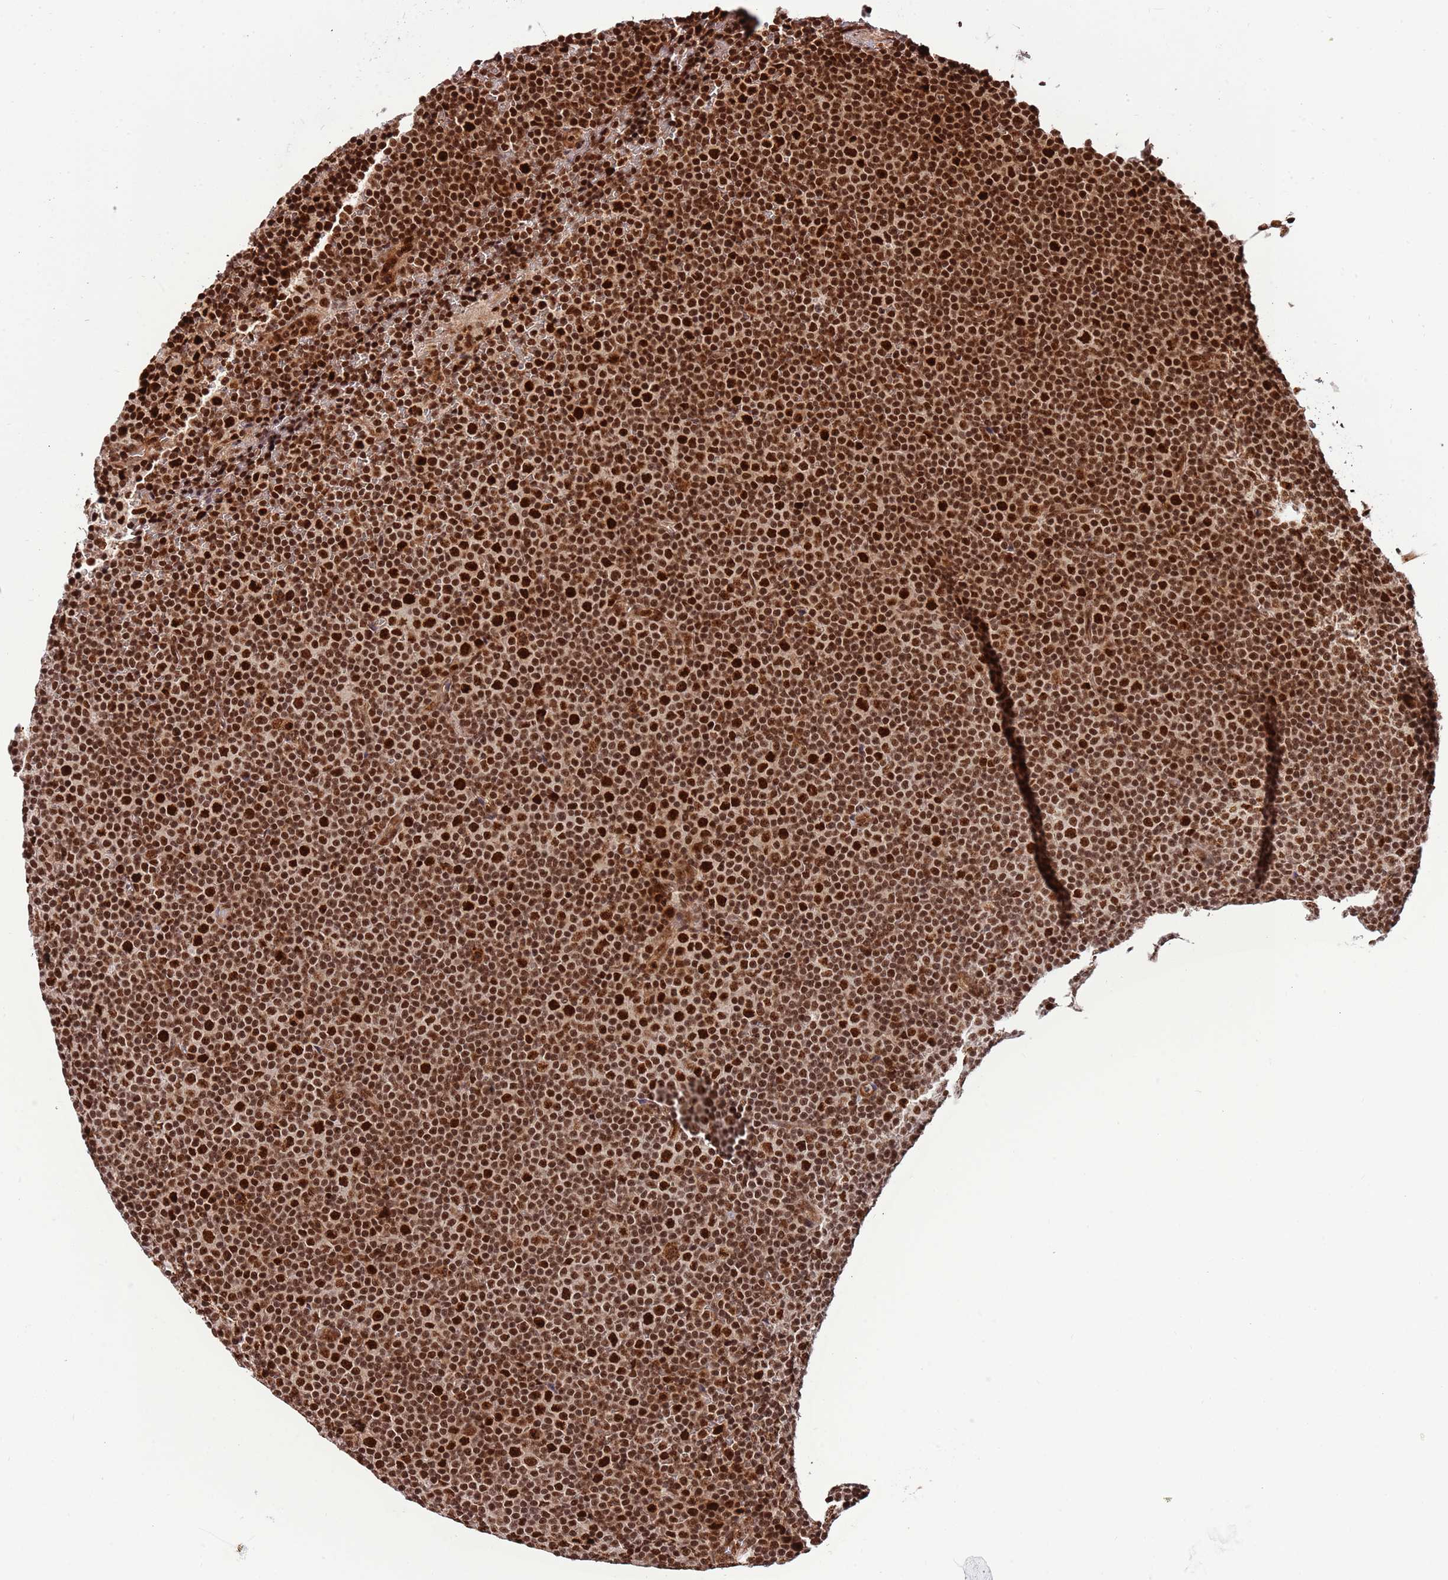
{"staining": {"intensity": "strong", "quantity": ">75%", "location": "nuclear"}, "tissue": "lymphoma", "cell_type": "Tumor cells", "image_type": "cancer", "snomed": [{"axis": "morphology", "description": "Malignant lymphoma, non-Hodgkin's type, Low grade"}, {"axis": "topography", "description": "Lymph node"}], "caption": "IHC (DAB) staining of human low-grade malignant lymphoma, non-Hodgkin's type exhibits strong nuclear protein positivity in approximately >75% of tumor cells.", "gene": "RIF1", "patient": {"sex": "female", "age": 67}}